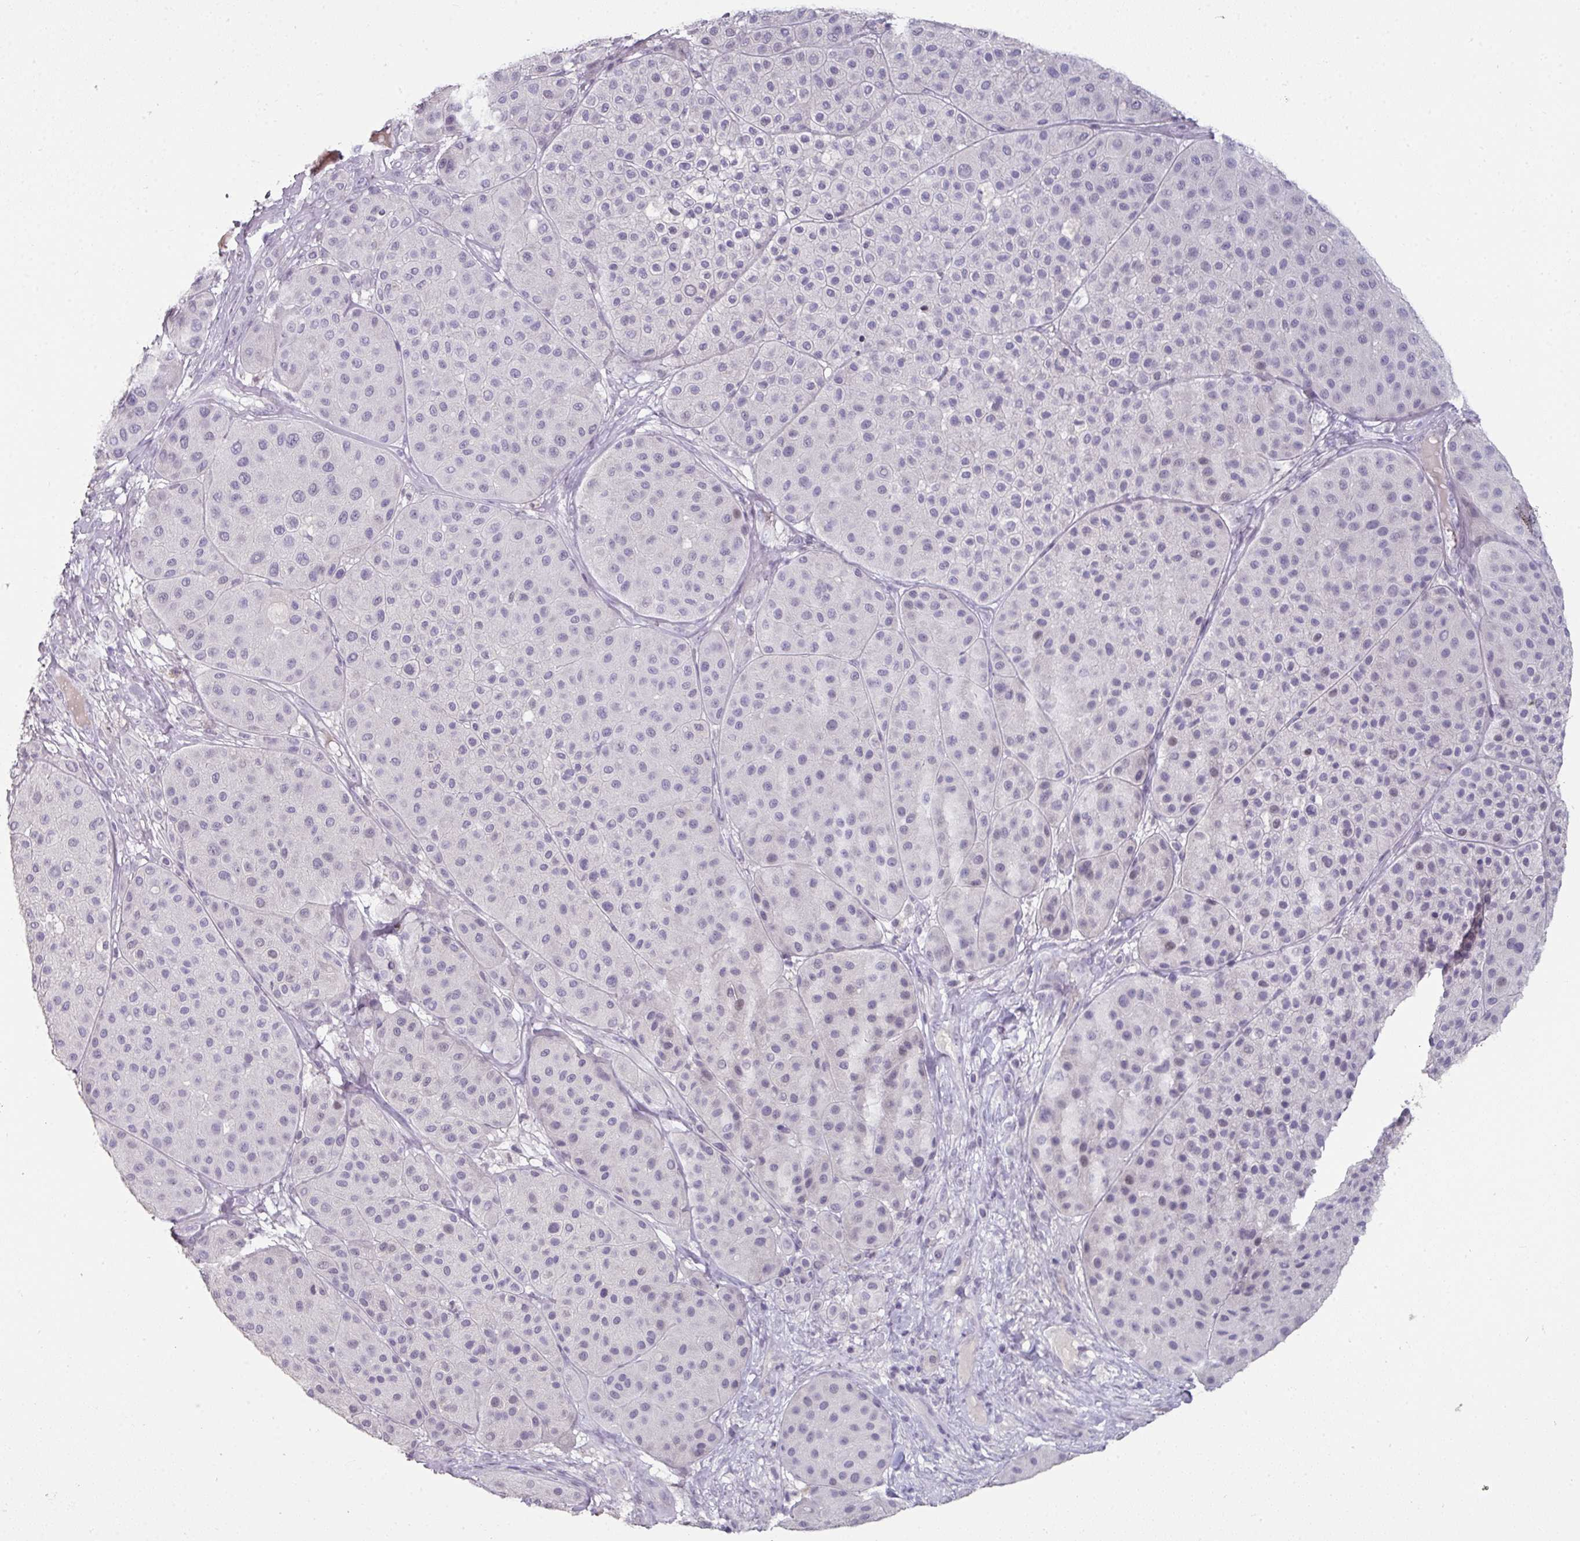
{"staining": {"intensity": "negative", "quantity": "none", "location": "none"}, "tissue": "melanoma", "cell_type": "Tumor cells", "image_type": "cancer", "snomed": [{"axis": "morphology", "description": "Malignant melanoma, Metastatic site"}, {"axis": "topography", "description": "Smooth muscle"}], "caption": "Melanoma stained for a protein using IHC displays no positivity tumor cells.", "gene": "GTF2H3", "patient": {"sex": "male", "age": 41}}